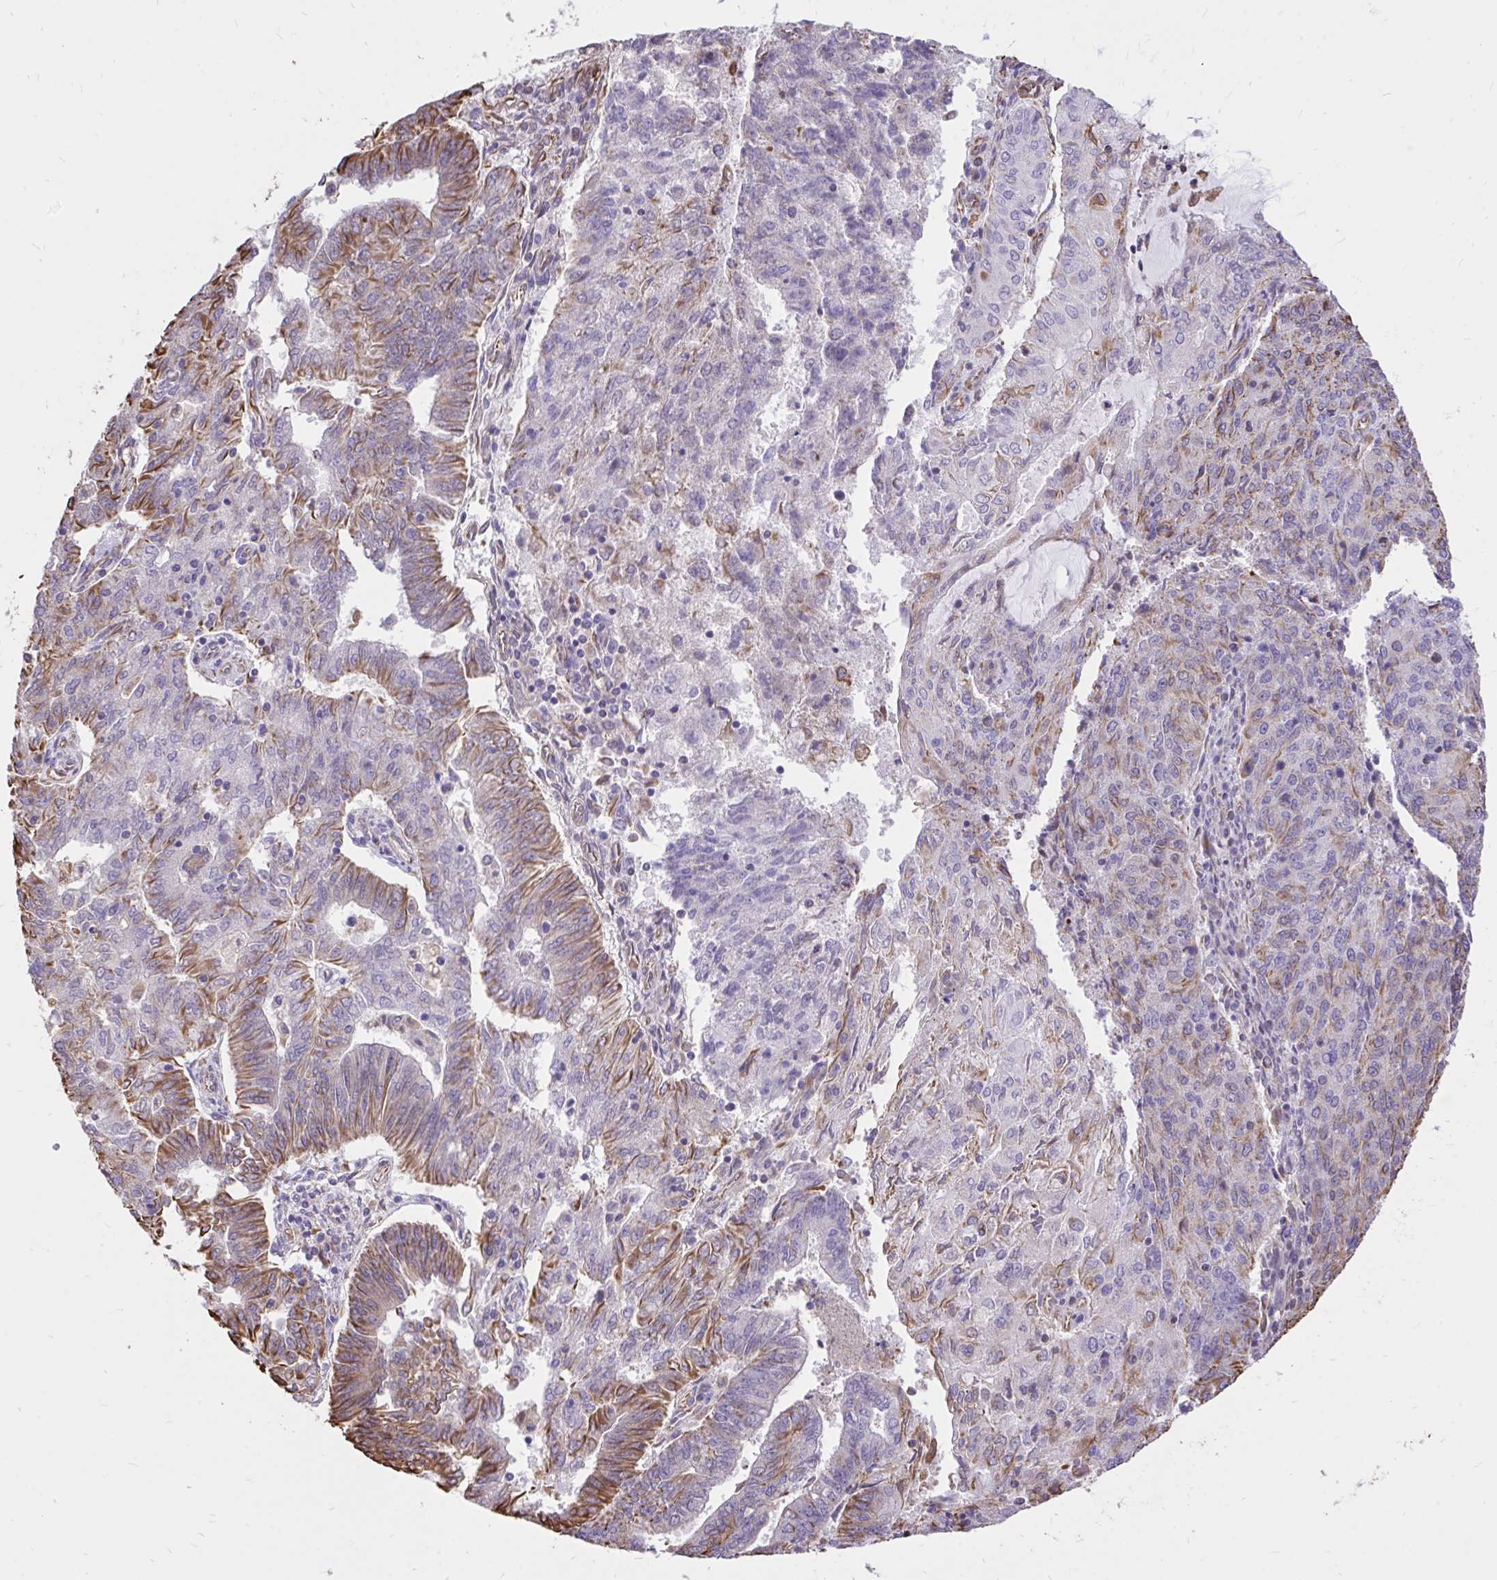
{"staining": {"intensity": "moderate", "quantity": "<25%", "location": "cytoplasmic/membranous"}, "tissue": "endometrial cancer", "cell_type": "Tumor cells", "image_type": "cancer", "snomed": [{"axis": "morphology", "description": "Adenocarcinoma, NOS"}, {"axis": "topography", "description": "Endometrium"}], "caption": "Immunohistochemistry (IHC) (DAB (3,3'-diaminobenzidine)) staining of human endometrial cancer demonstrates moderate cytoplasmic/membranous protein positivity in approximately <25% of tumor cells.", "gene": "RNF103", "patient": {"sex": "female", "age": 82}}